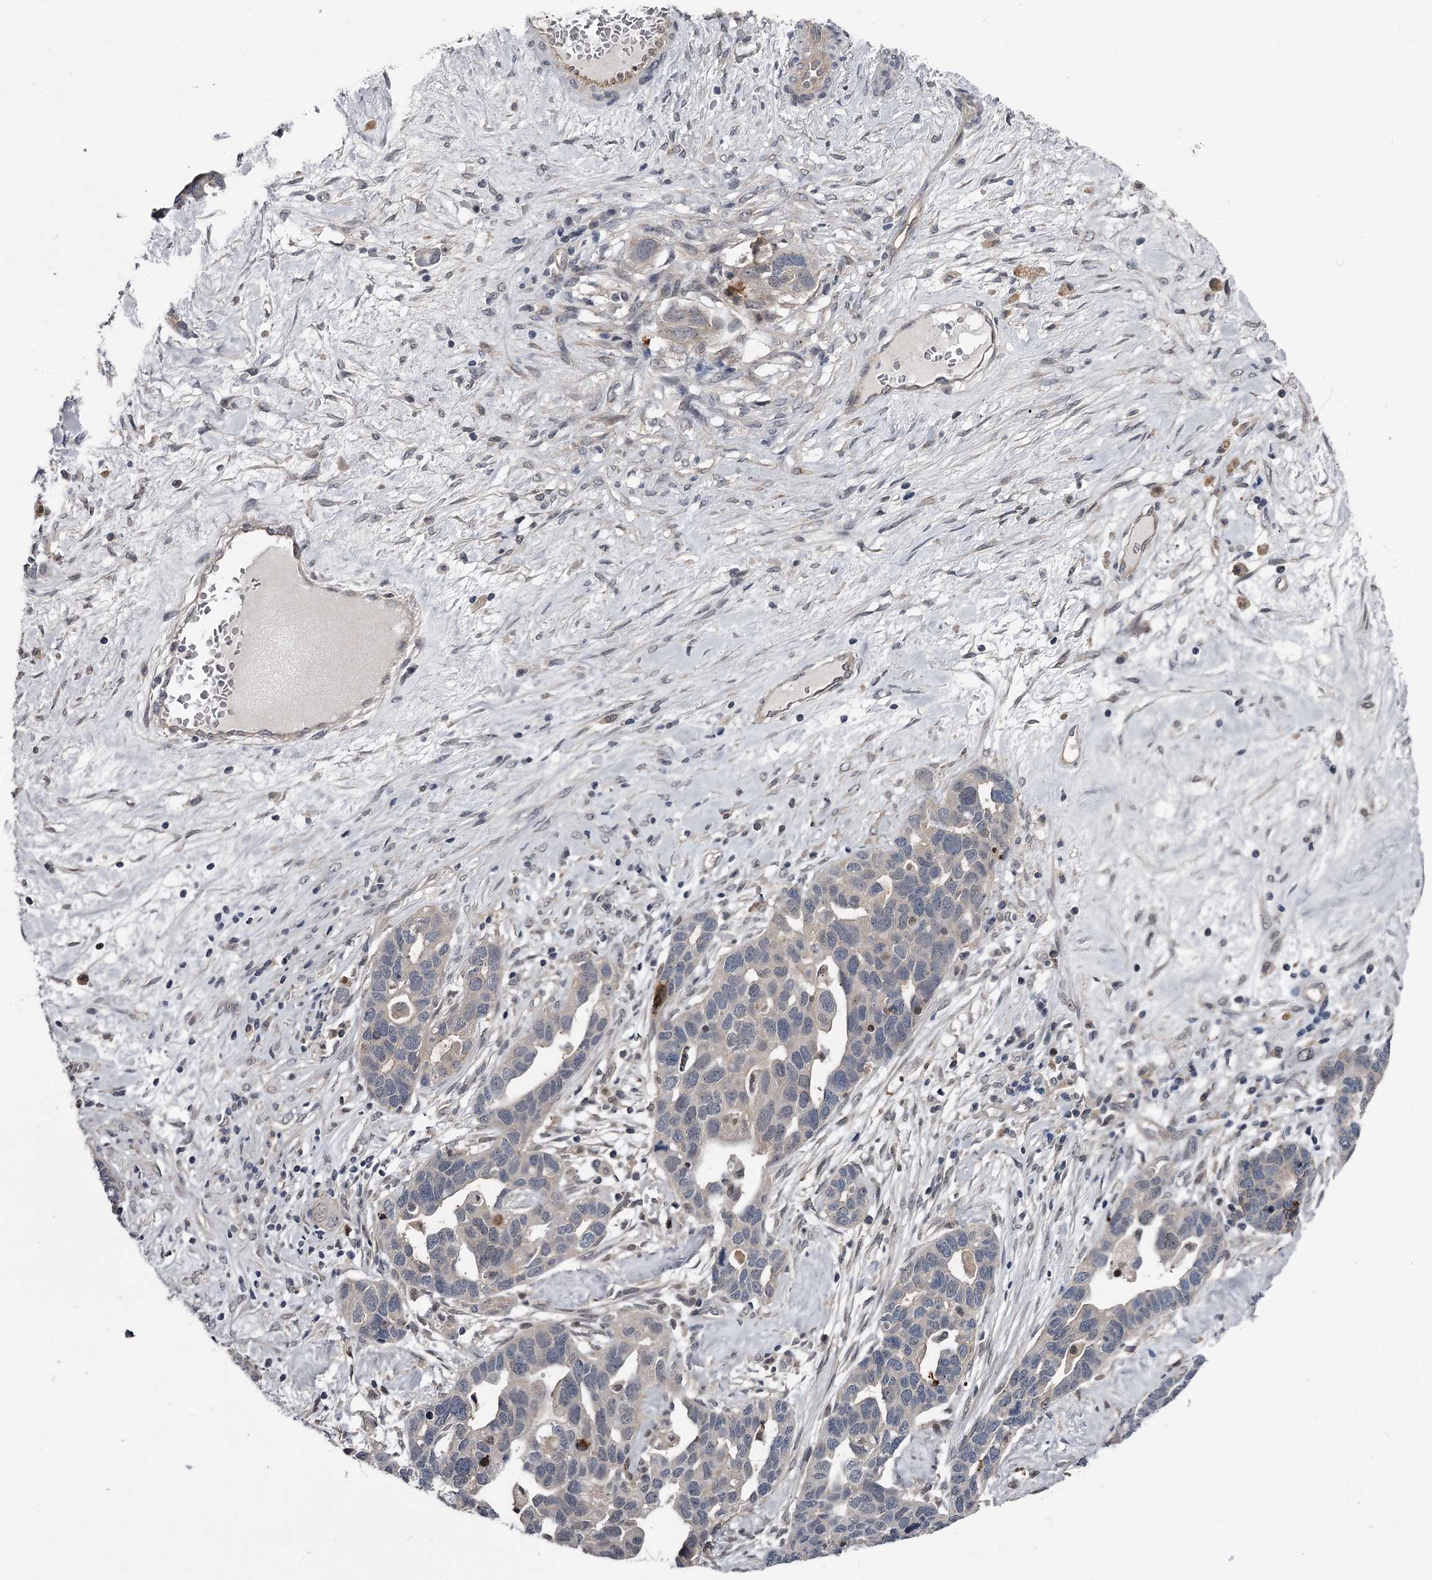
{"staining": {"intensity": "negative", "quantity": "none", "location": "none"}, "tissue": "ovarian cancer", "cell_type": "Tumor cells", "image_type": "cancer", "snomed": [{"axis": "morphology", "description": "Cystadenocarcinoma, serous, NOS"}, {"axis": "topography", "description": "Ovary"}], "caption": "High power microscopy photomicrograph of an IHC histopathology image of ovarian cancer, revealing no significant staining in tumor cells. (Brightfield microscopy of DAB immunohistochemistry at high magnification).", "gene": "DAO", "patient": {"sex": "female", "age": 54}}